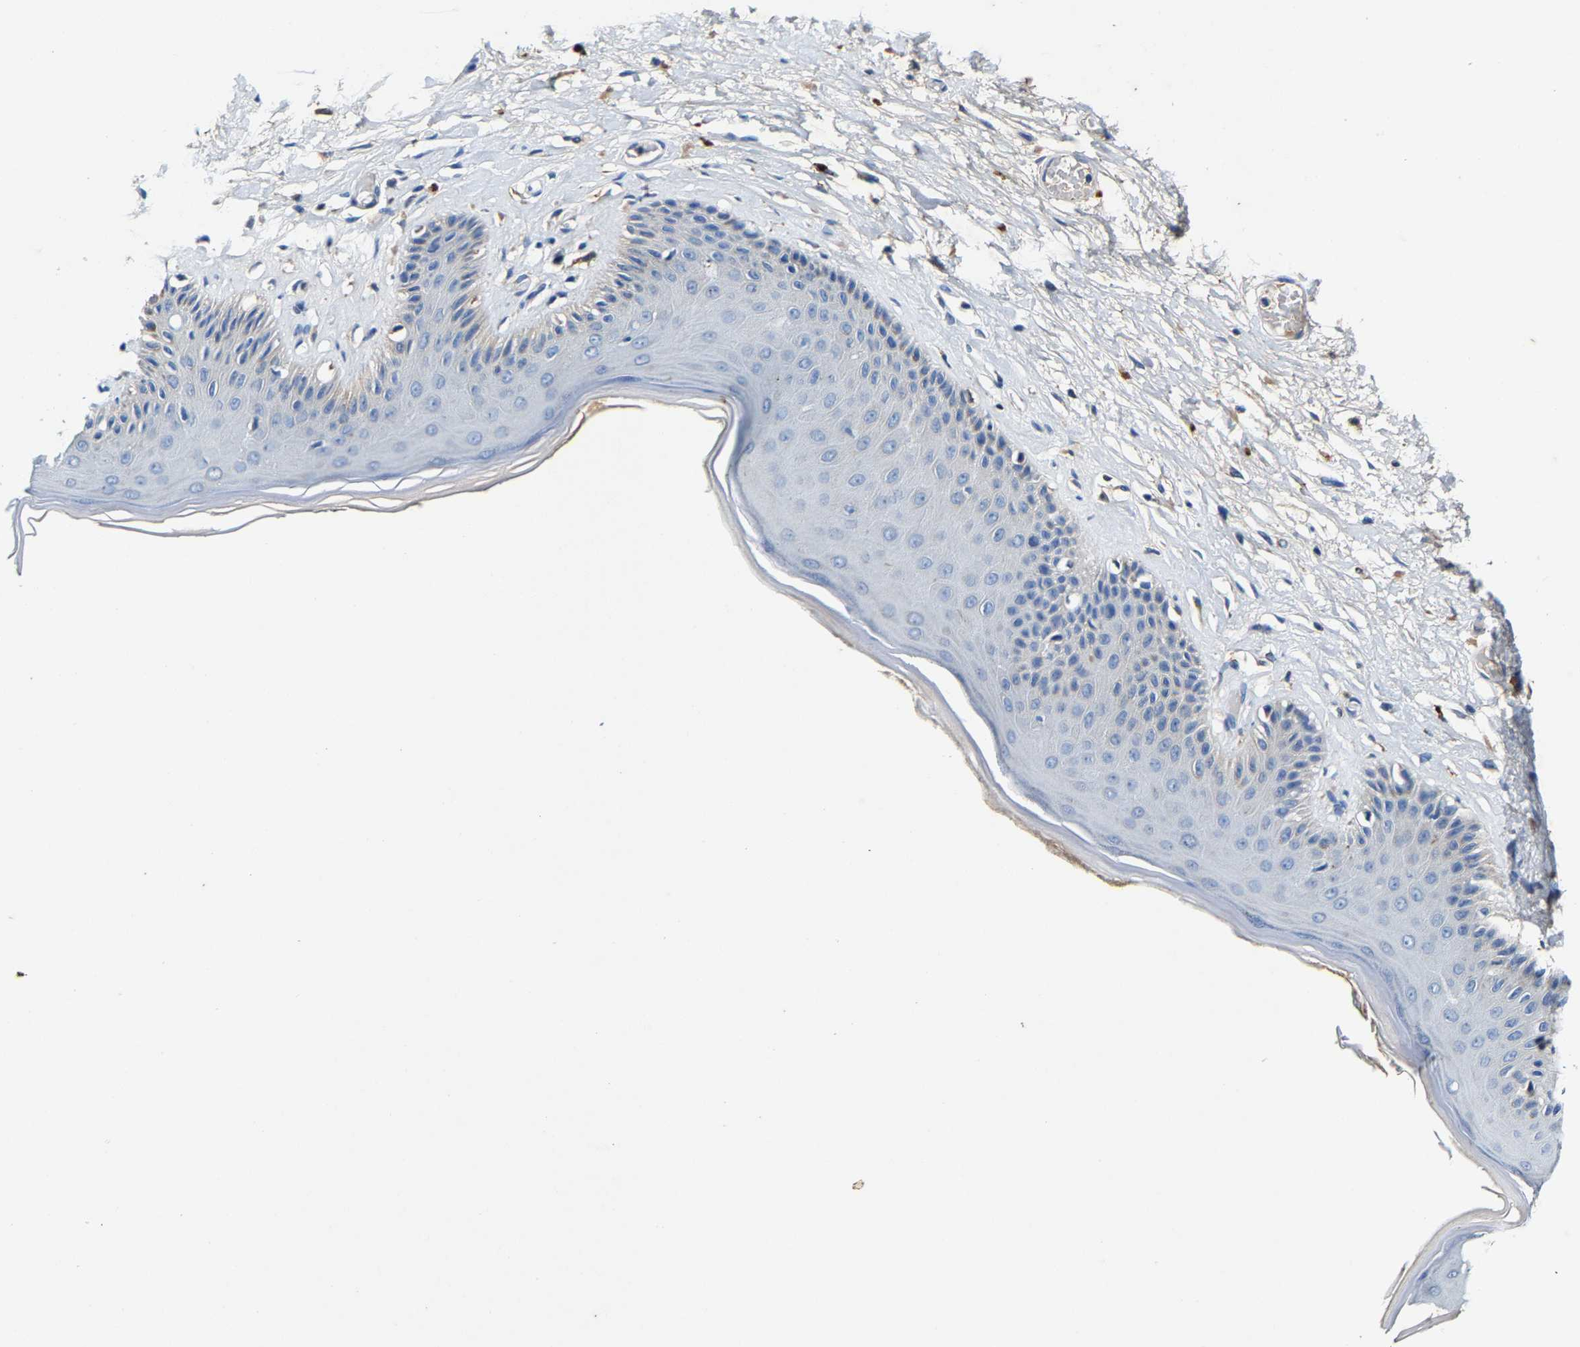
{"staining": {"intensity": "weak", "quantity": "<25%", "location": "cytoplasmic/membranous"}, "tissue": "skin", "cell_type": "Epidermal cells", "image_type": "normal", "snomed": [{"axis": "morphology", "description": "Normal tissue, NOS"}, {"axis": "topography", "description": "Vulva"}], "caption": "Benign skin was stained to show a protein in brown. There is no significant expression in epidermal cells. (DAB immunohistochemistry (IHC) with hematoxylin counter stain).", "gene": "SLC25A25", "patient": {"sex": "female", "age": 73}}